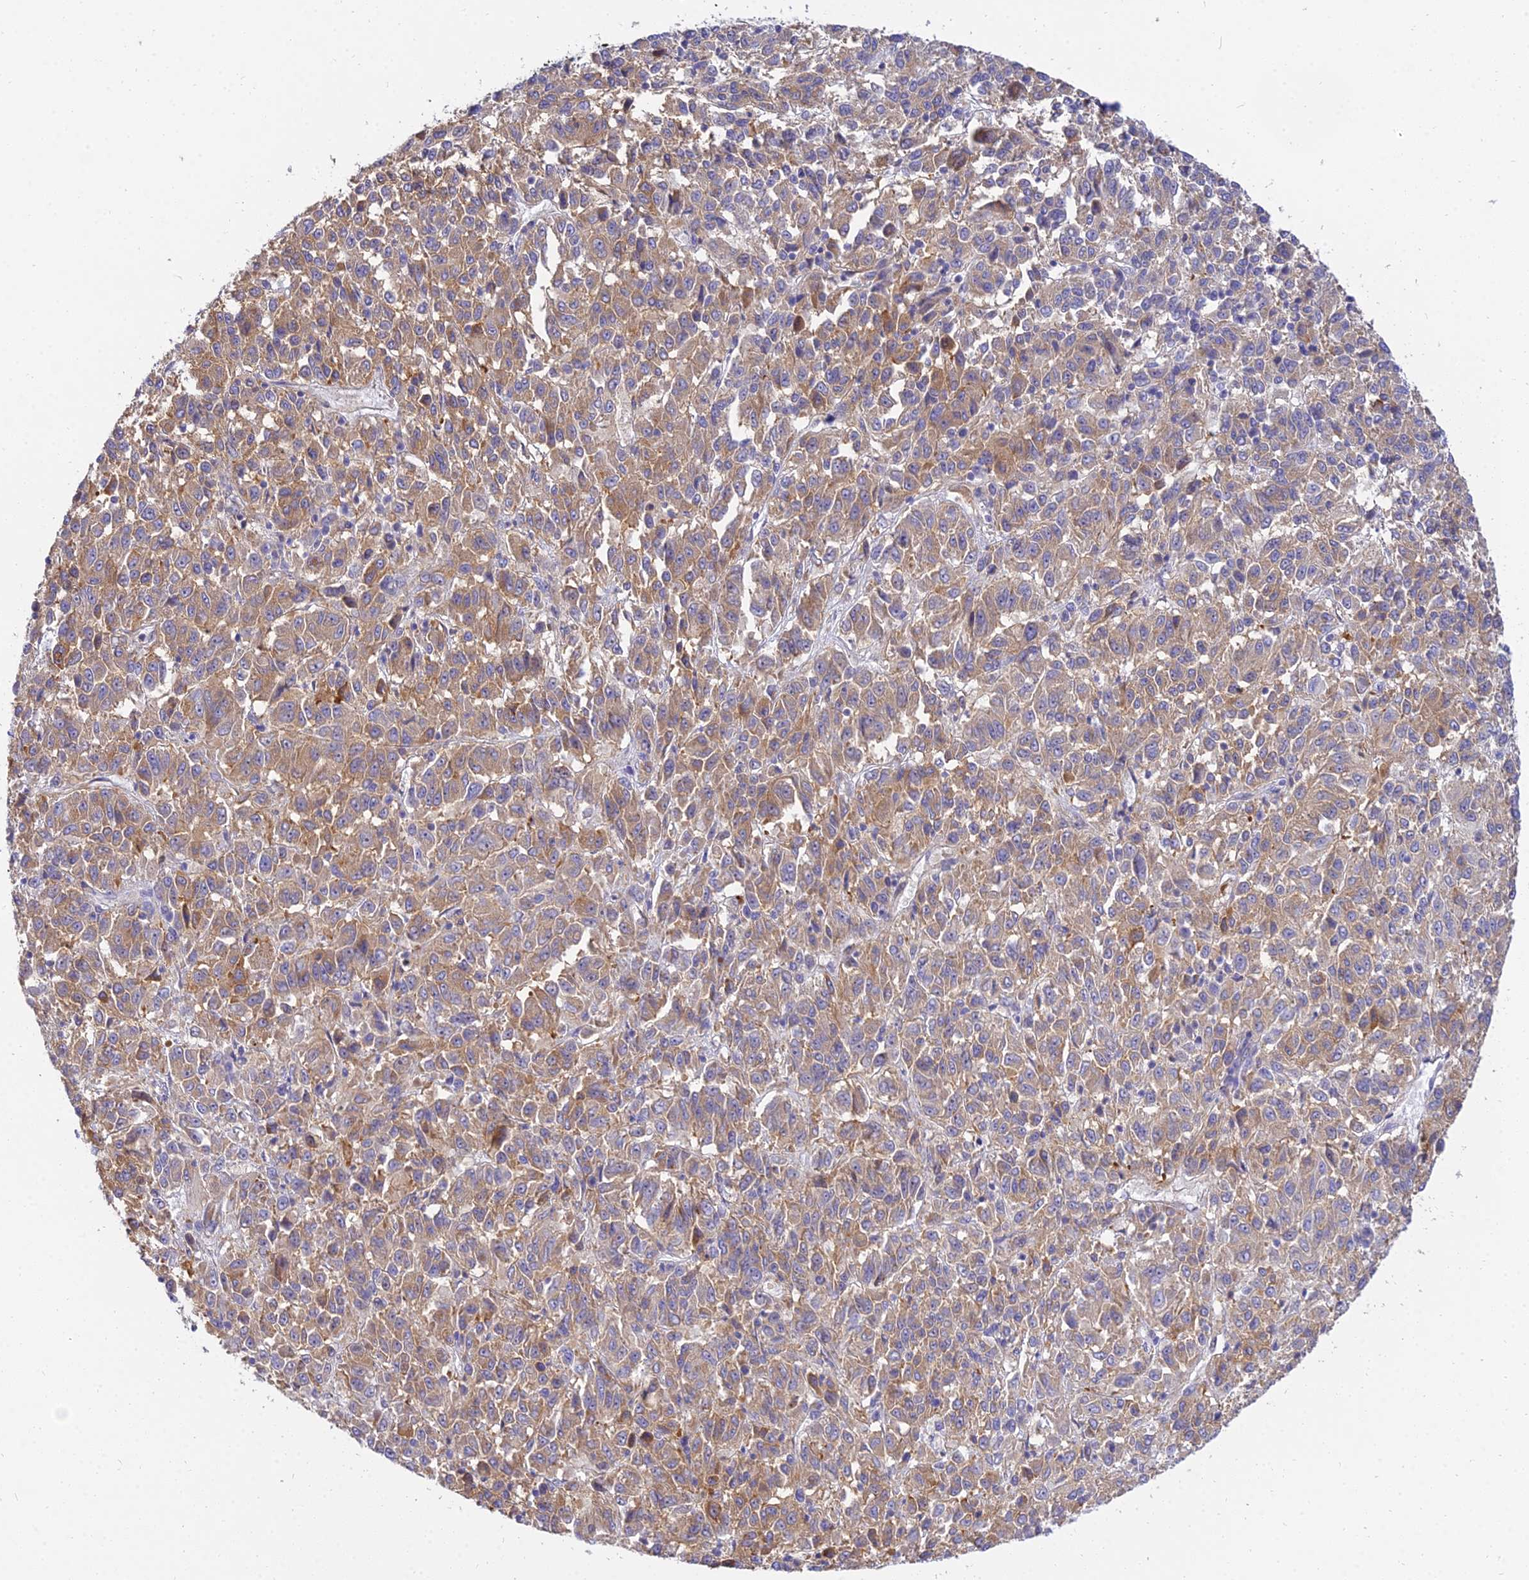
{"staining": {"intensity": "moderate", "quantity": ">75%", "location": "cytoplasmic/membranous"}, "tissue": "melanoma", "cell_type": "Tumor cells", "image_type": "cancer", "snomed": [{"axis": "morphology", "description": "Malignant melanoma, Metastatic site"}, {"axis": "topography", "description": "Lung"}], "caption": "Immunohistochemistry (IHC) (DAB) staining of human malignant melanoma (metastatic site) reveals moderate cytoplasmic/membranous protein staining in about >75% of tumor cells. The staining is performed using DAB brown chromogen to label protein expression. The nuclei are counter-stained blue using hematoxylin.", "gene": "ARL8B", "patient": {"sex": "male", "age": 64}}